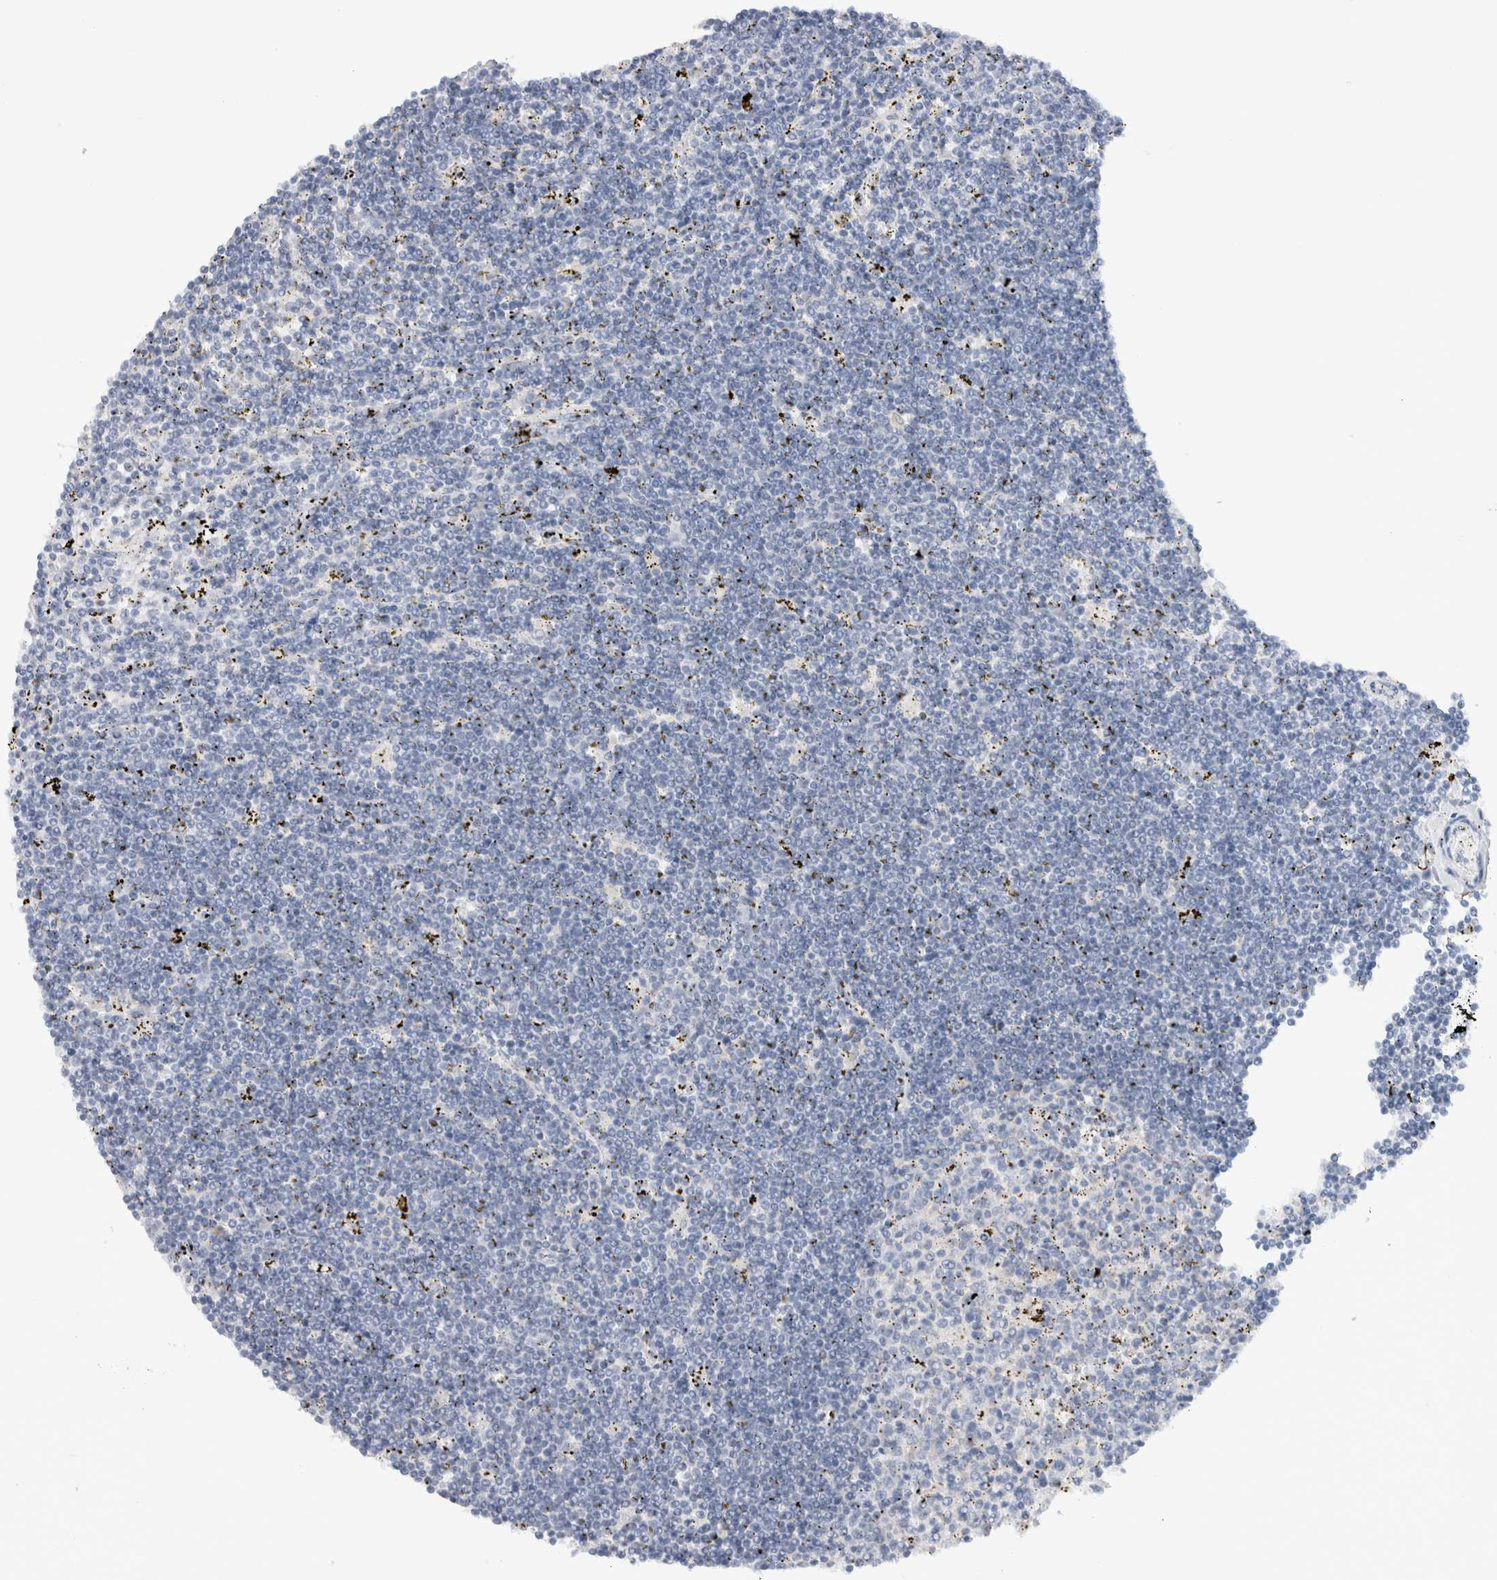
{"staining": {"intensity": "negative", "quantity": "none", "location": "none"}, "tissue": "lymphoma", "cell_type": "Tumor cells", "image_type": "cancer", "snomed": [{"axis": "morphology", "description": "Malignant lymphoma, non-Hodgkin's type, Low grade"}, {"axis": "topography", "description": "Spleen"}], "caption": "High power microscopy image of an immunohistochemistry (IHC) histopathology image of malignant lymphoma, non-Hodgkin's type (low-grade), revealing no significant positivity in tumor cells.", "gene": "GAS1", "patient": {"sex": "male", "age": 76}}